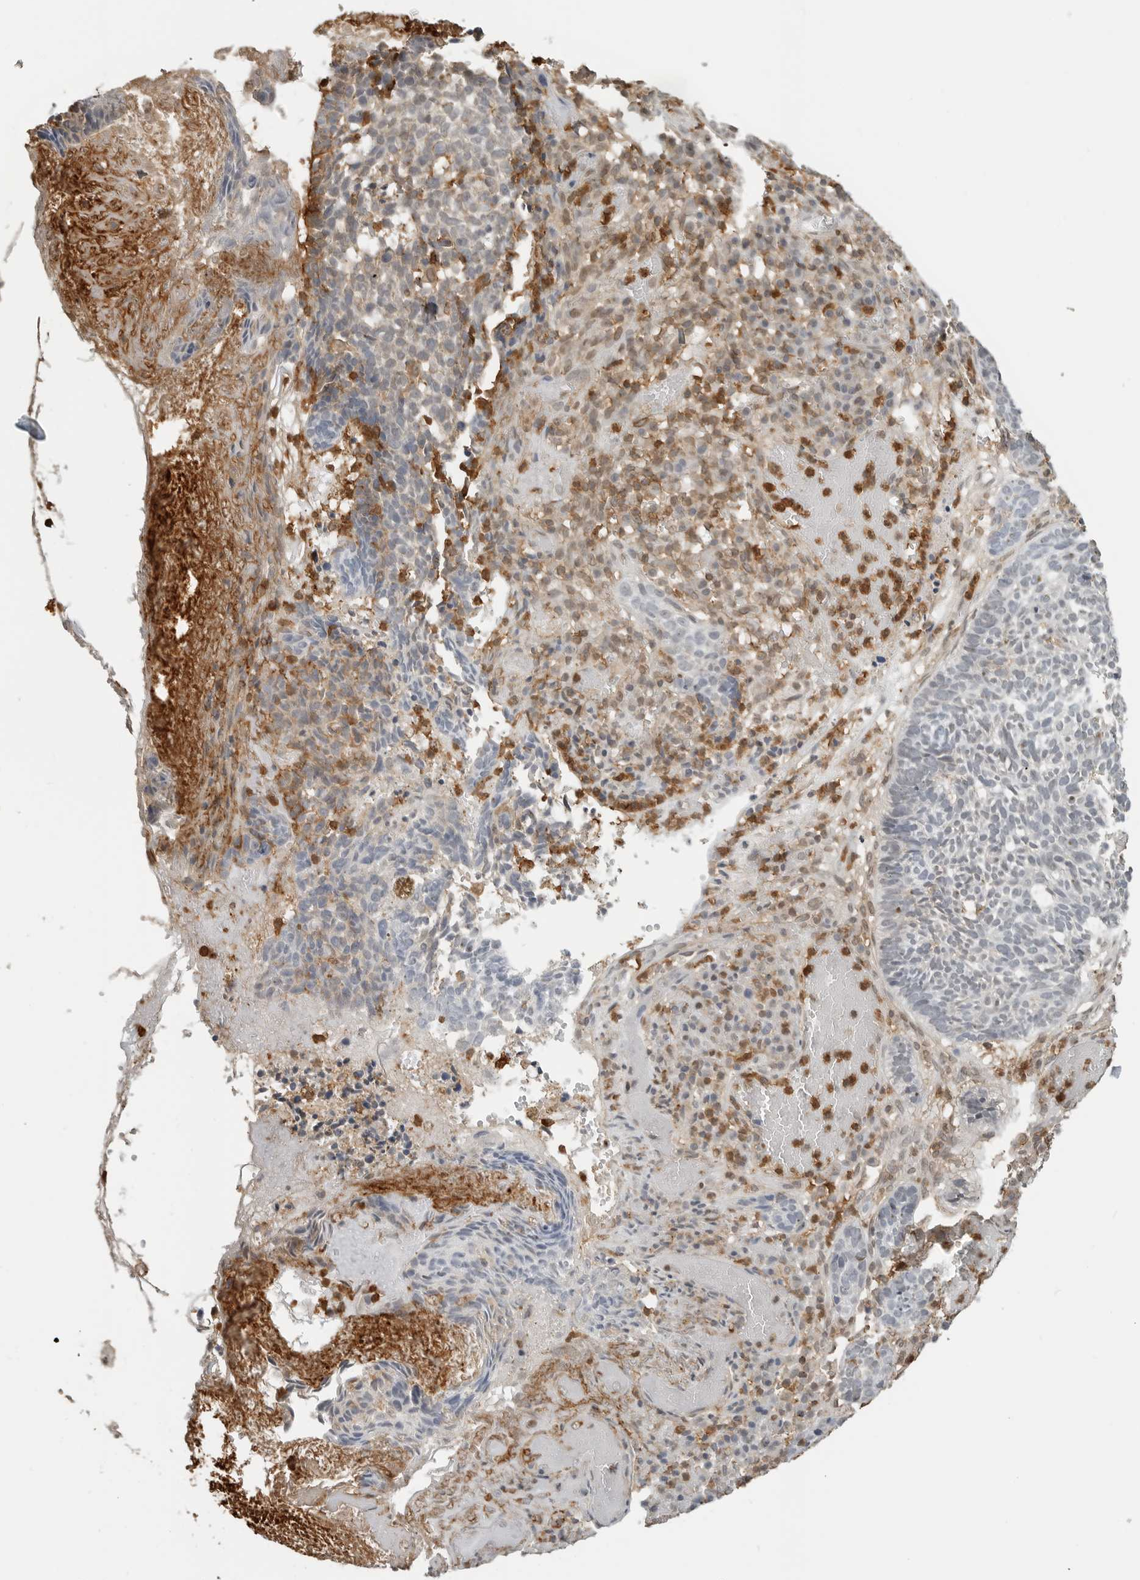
{"staining": {"intensity": "moderate", "quantity": "<25%", "location": "cytoplasmic/membranous"}, "tissue": "skin cancer", "cell_type": "Tumor cells", "image_type": "cancer", "snomed": [{"axis": "morphology", "description": "Basal cell carcinoma"}, {"axis": "topography", "description": "Skin"}], "caption": "Protein analysis of skin cancer (basal cell carcinoma) tissue reveals moderate cytoplasmic/membranous expression in approximately <25% of tumor cells.", "gene": "ANXA11", "patient": {"sex": "male", "age": 85}}